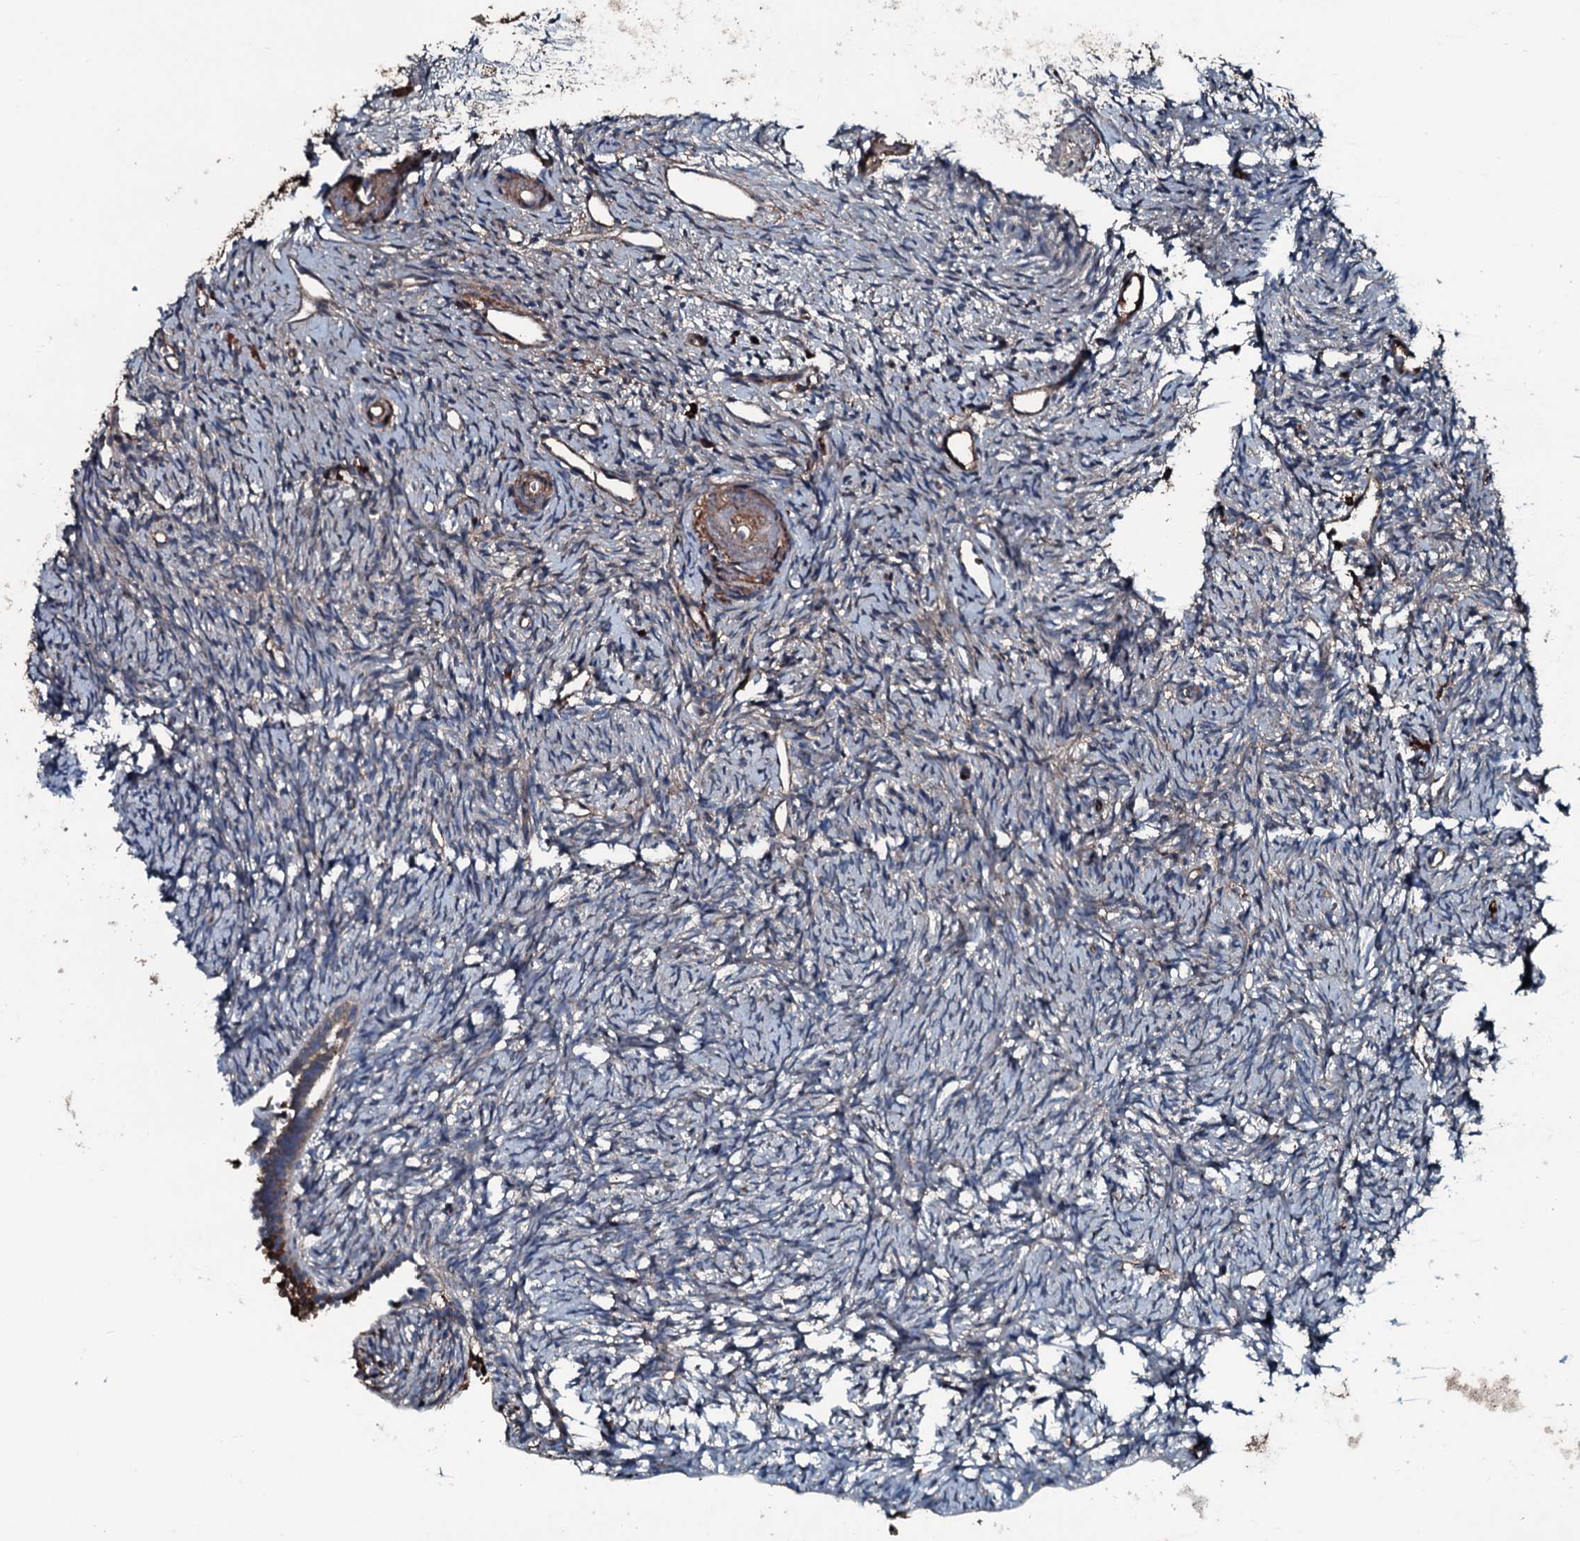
{"staining": {"intensity": "moderate", "quantity": ">75%", "location": "cytoplasmic/membranous"}, "tissue": "ovary", "cell_type": "Follicle cells", "image_type": "normal", "snomed": [{"axis": "morphology", "description": "Normal tissue, NOS"}, {"axis": "topography", "description": "Ovary"}], "caption": "The photomicrograph demonstrates staining of benign ovary, revealing moderate cytoplasmic/membranous protein expression (brown color) within follicle cells. (Stains: DAB (3,3'-diaminobenzidine) in brown, nuclei in blue, Microscopy: brightfield microscopy at high magnification).", "gene": "AARS1", "patient": {"sex": "female", "age": 51}}